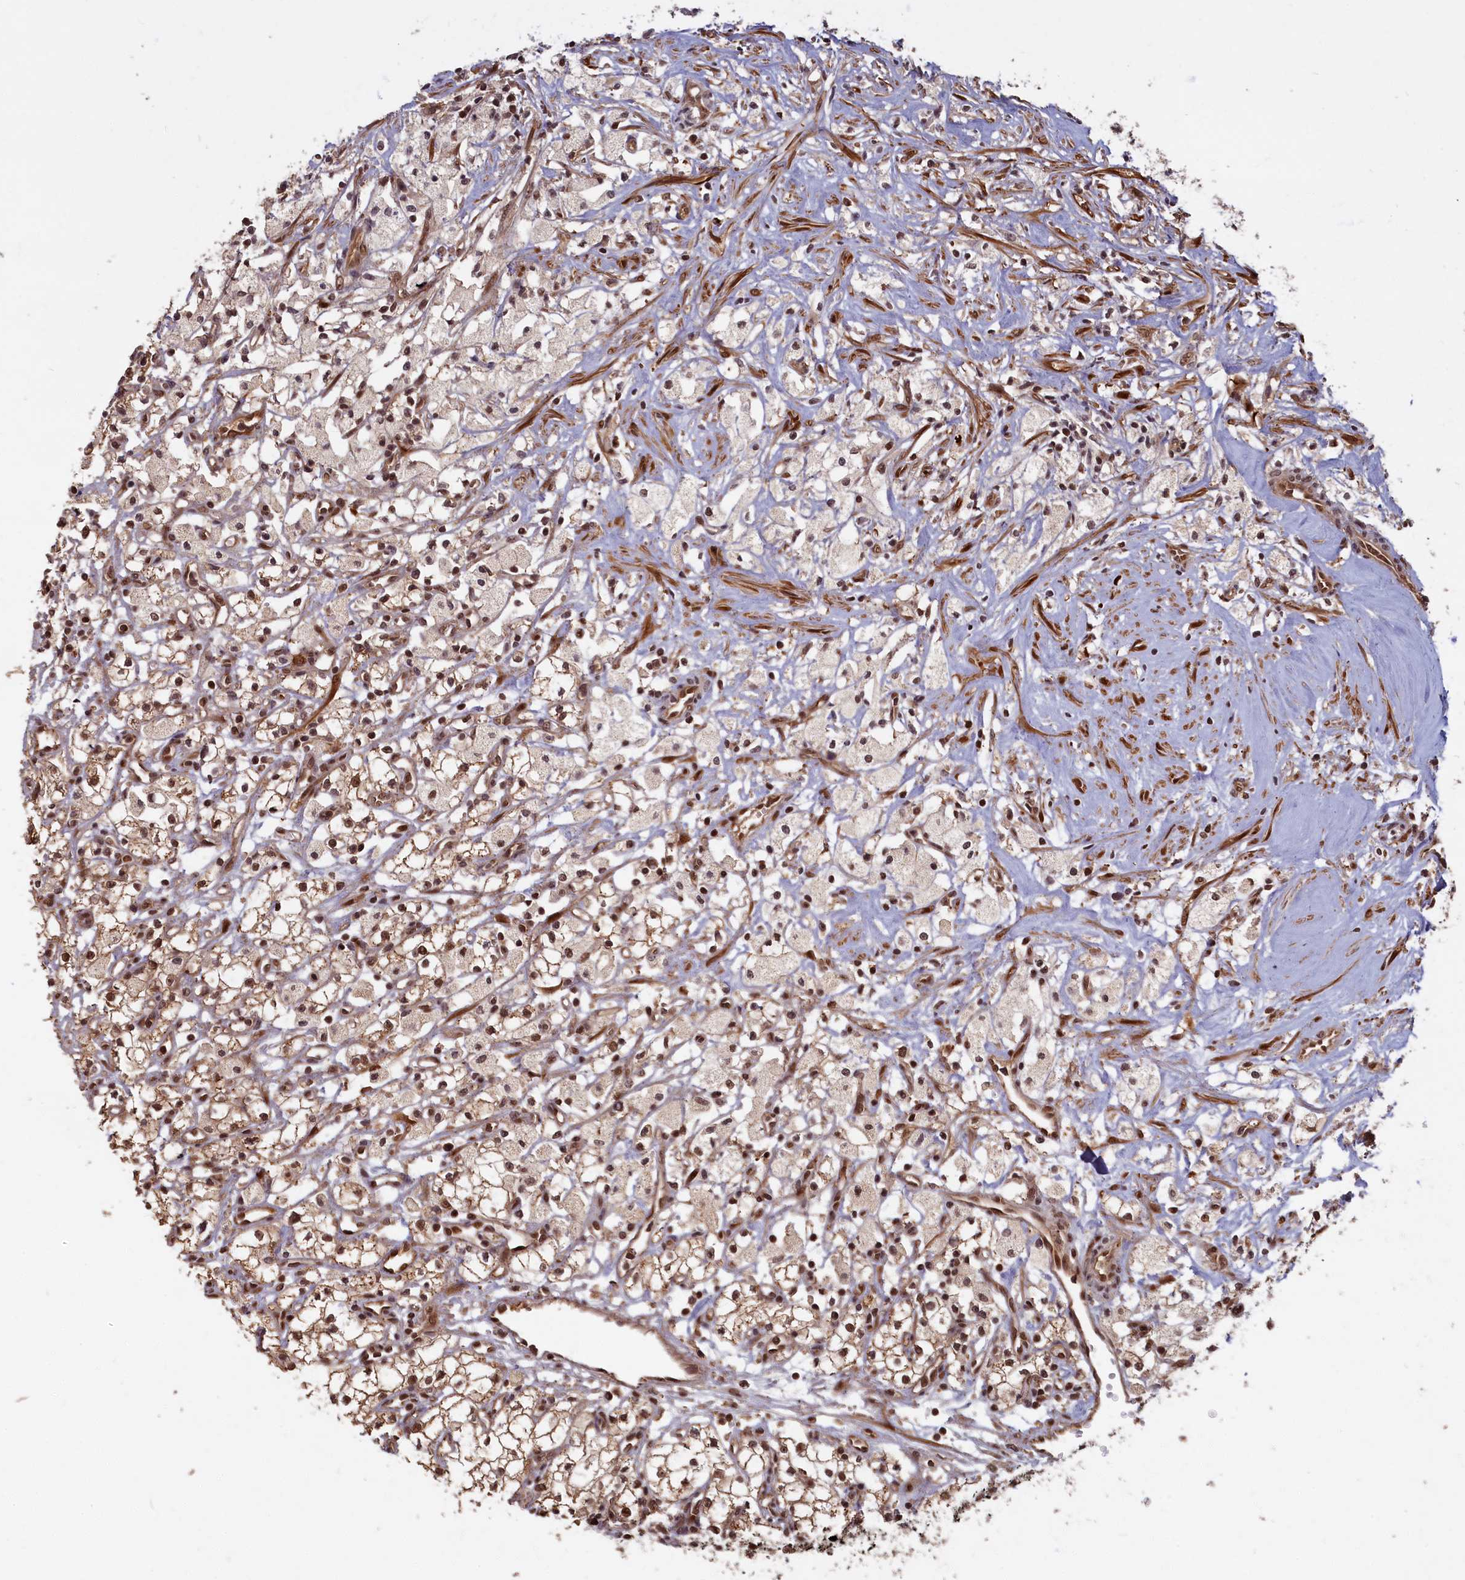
{"staining": {"intensity": "moderate", "quantity": ">75%", "location": "cytoplasmic/membranous,nuclear"}, "tissue": "renal cancer", "cell_type": "Tumor cells", "image_type": "cancer", "snomed": [{"axis": "morphology", "description": "Adenocarcinoma, NOS"}, {"axis": "topography", "description": "Kidney"}], "caption": "Renal cancer (adenocarcinoma) stained with immunohistochemistry demonstrates moderate cytoplasmic/membranous and nuclear staining in about >75% of tumor cells. Nuclei are stained in blue.", "gene": "HIF3A", "patient": {"sex": "male", "age": 59}}